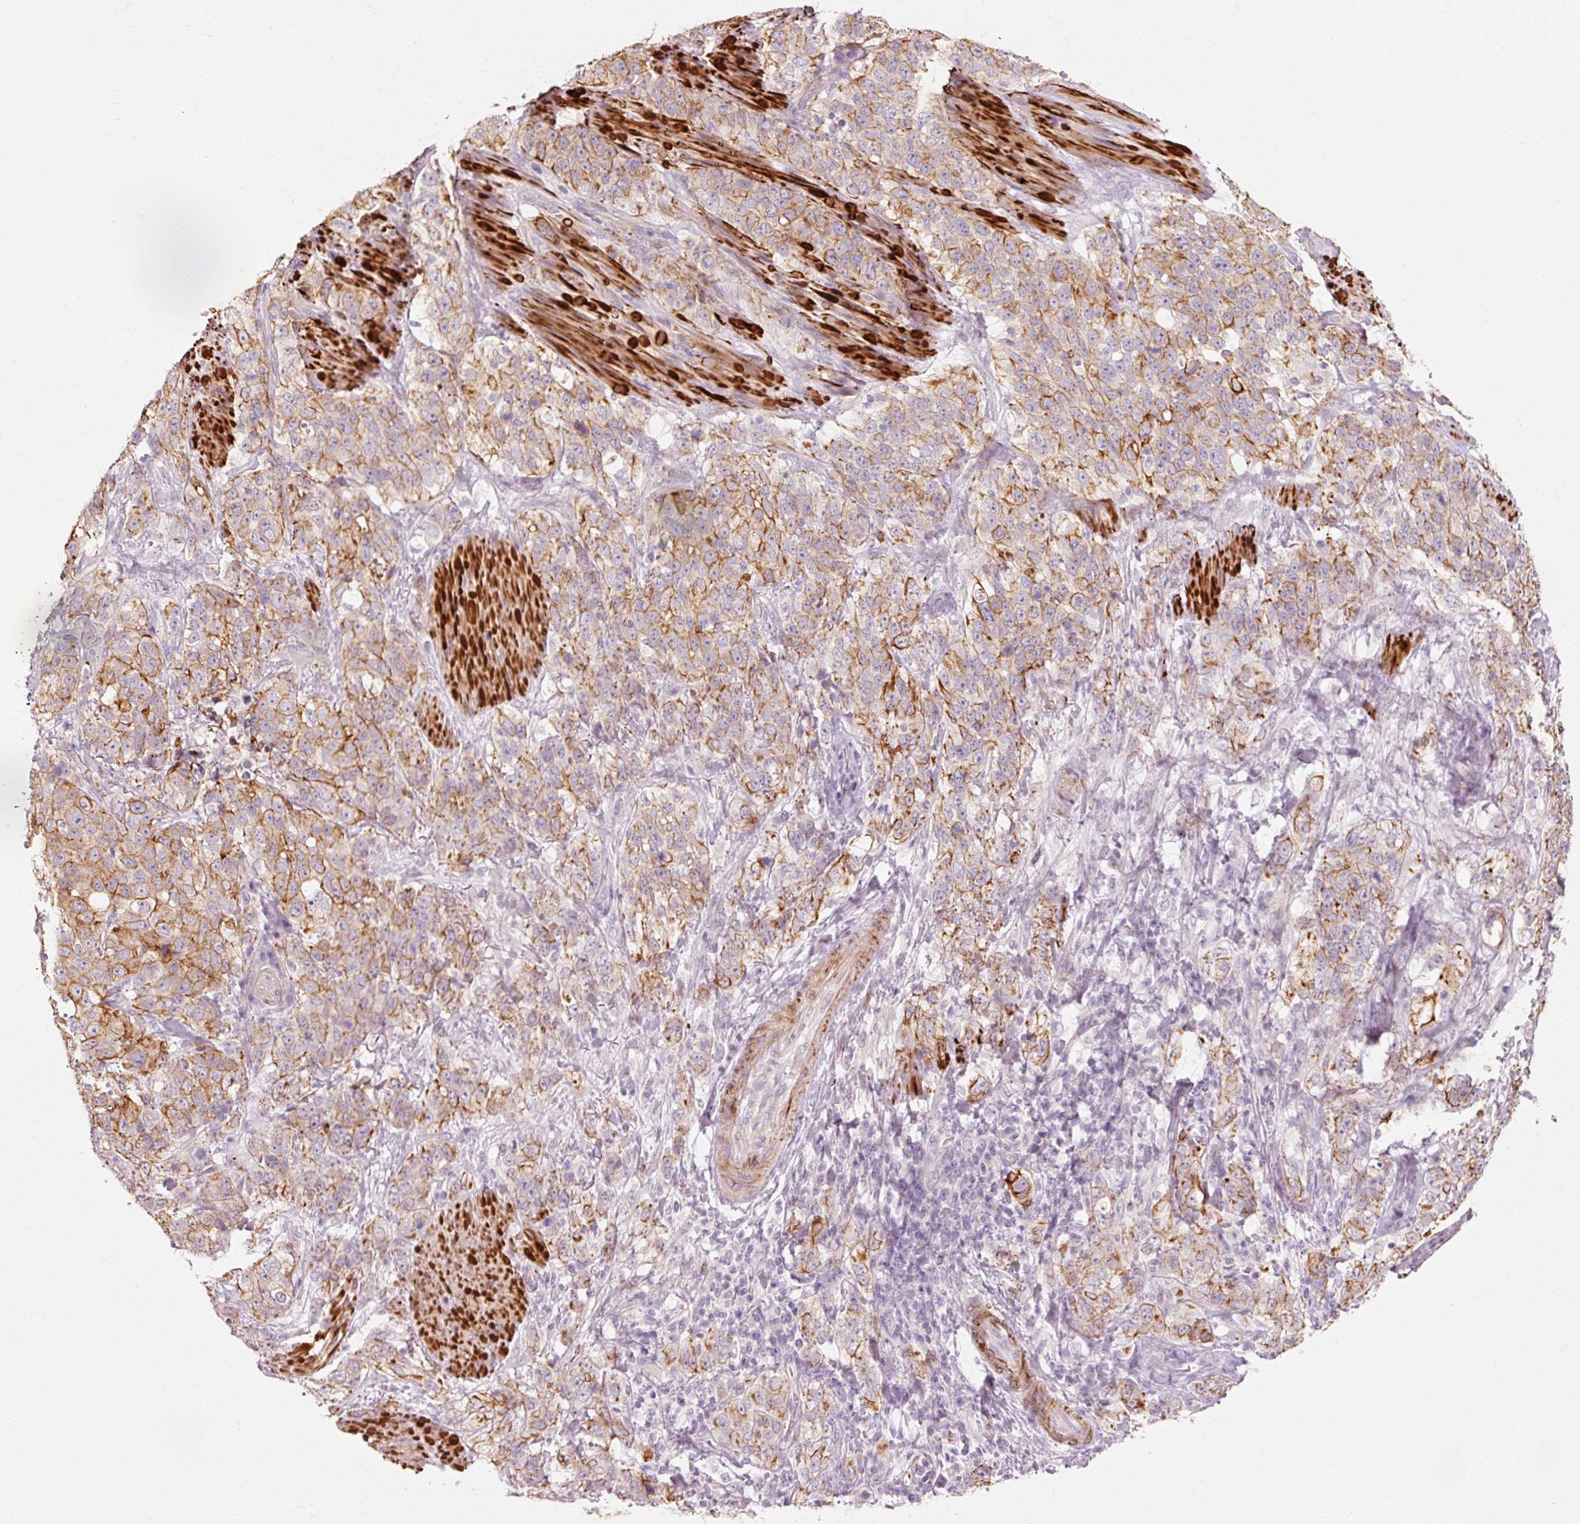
{"staining": {"intensity": "moderate", "quantity": ">75%", "location": "cytoplasmic/membranous"}, "tissue": "stomach cancer", "cell_type": "Tumor cells", "image_type": "cancer", "snomed": [{"axis": "morphology", "description": "Adenocarcinoma, NOS"}, {"axis": "topography", "description": "Stomach"}], "caption": "Immunohistochemistry (DAB (3,3'-diaminobenzidine)) staining of human stomach cancer displays moderate cytoplasmic/membranous protein staining in approximately >75% of tumor cells. (DAB IHC with brightfield microscopy, high magnification).", "gene": "TRIM73", "patient": {"sex": "male", "age": 48}}